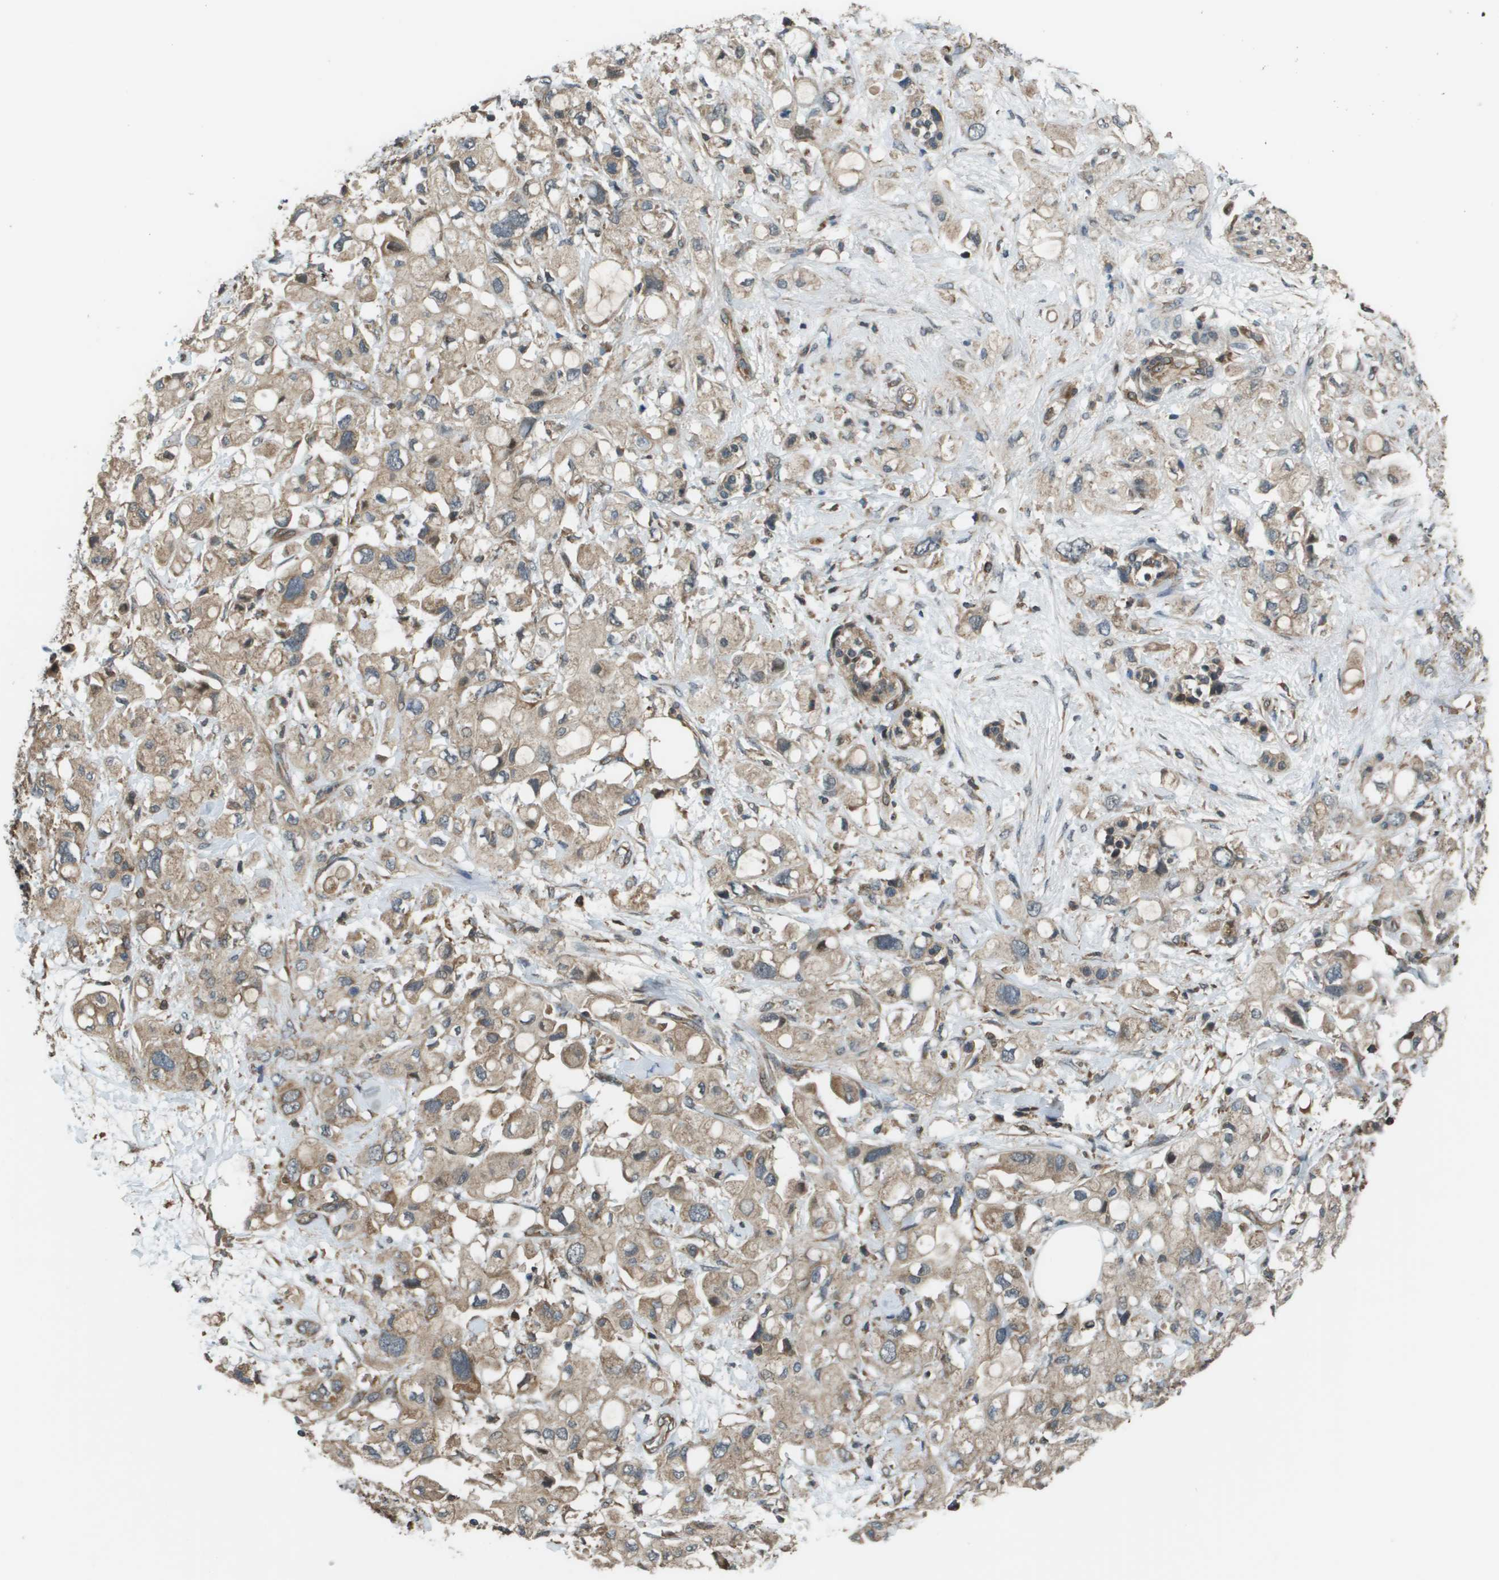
{"staining": {"intensity": "weak", "quantity": ">75%", "location": "cytoplasmic/membranous"}, "tissue": "pancreatic cancer", "cell_type": "Tumor cells", "image_type": "cancer", "snomed": [{"axis": "morphology", "description": "Adenocarcinoma, NOS"}, {"axis": "topography", "description": "Pancreas"}], "caption": "Tumor cells show weak cytoplasmic/membranous staining in approximately >75% of cells in pancreatic cancer.", "gene": "PLPBP", "patient": {"sex": "female", "age": 56}}